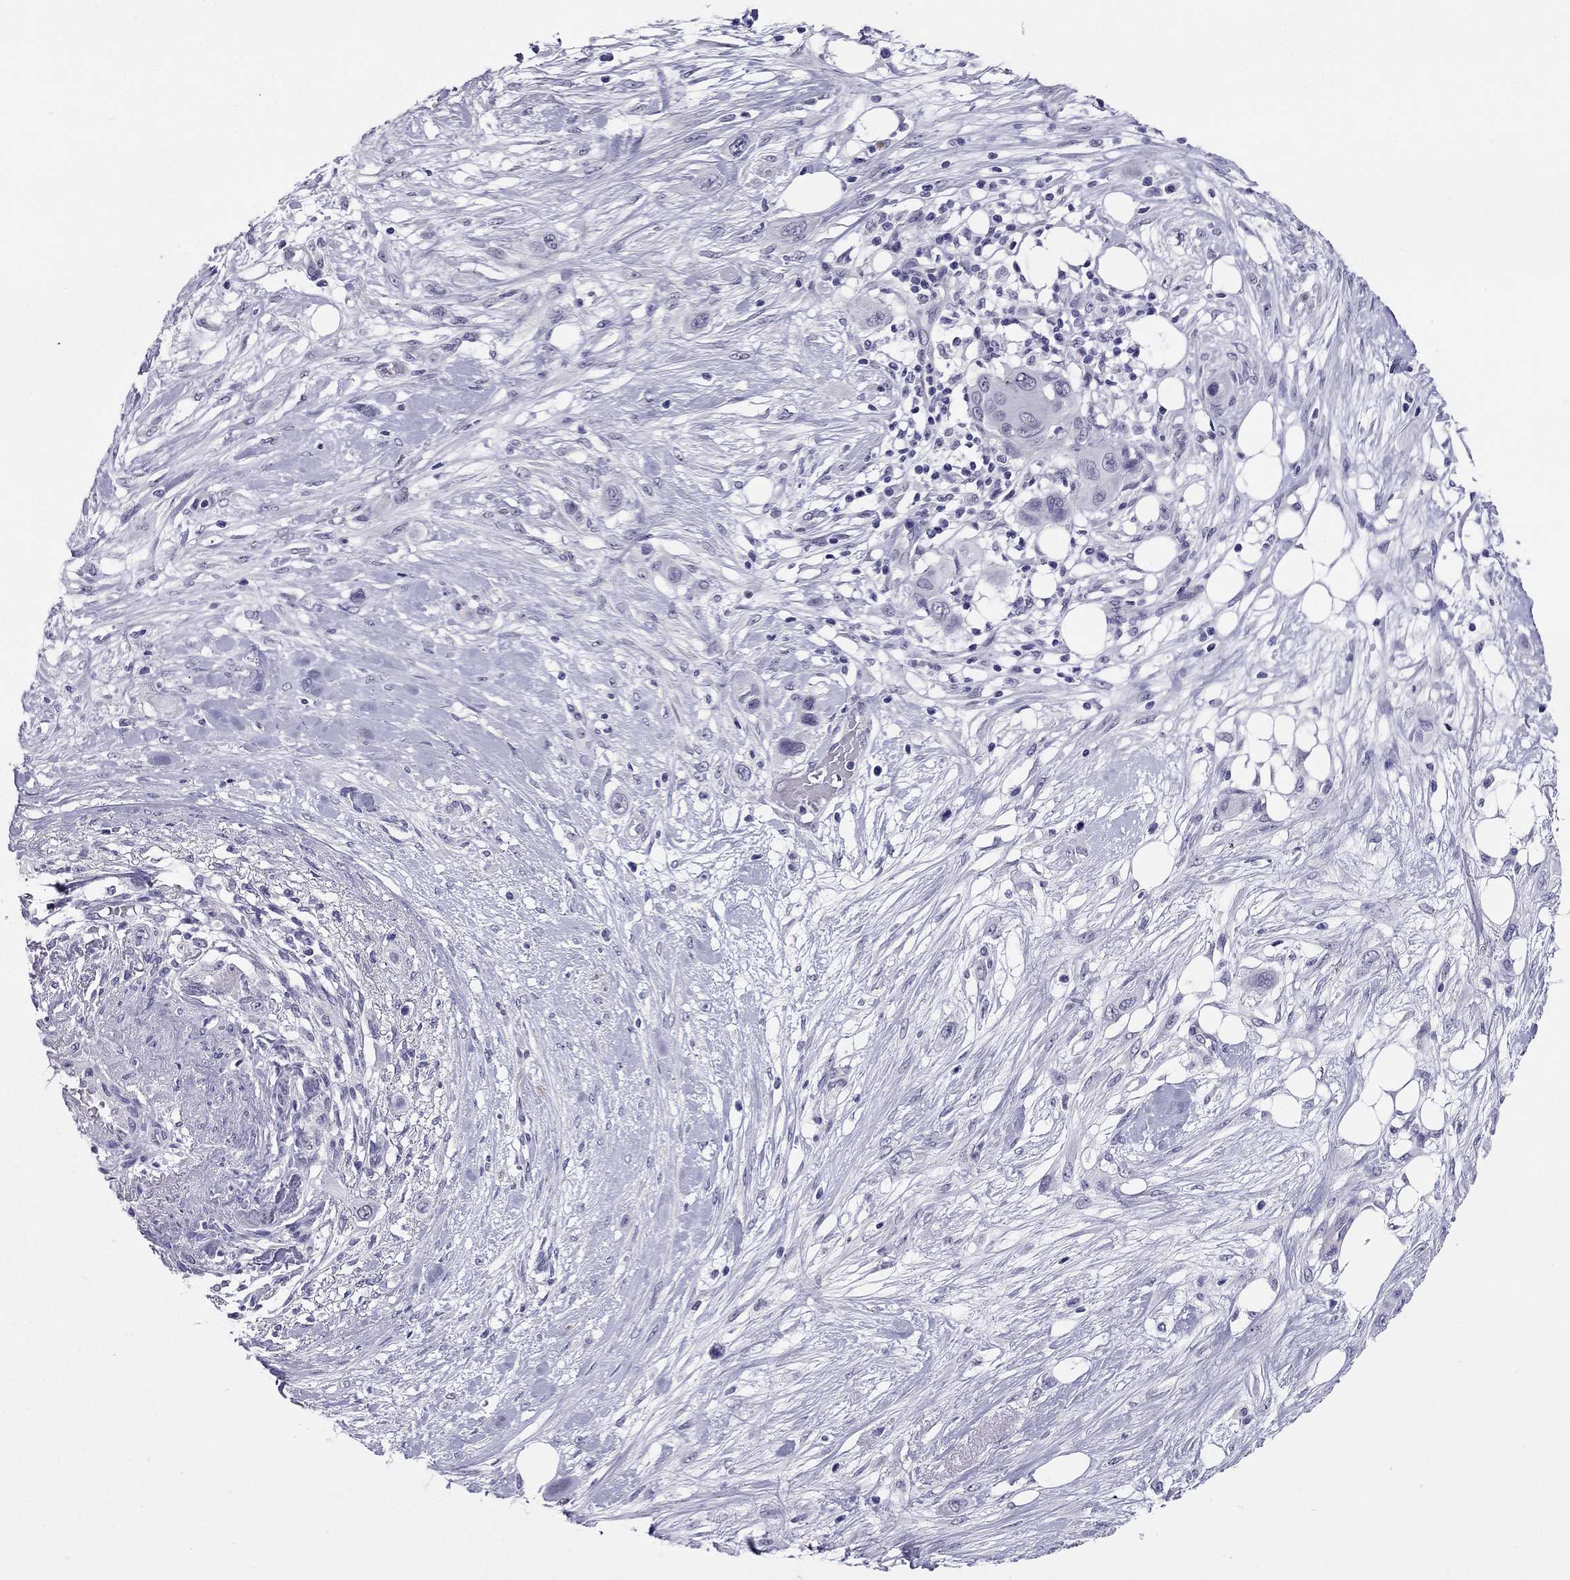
{"staining": {"intensity": "negative", "quantity": "none", "location": "none"}, "tissue": "skin cancer", "cell_type": "Tumor cells", "image_type": "cancer", "snomed": [{"axis": "morphology", "description": "Squamous cell carcinoma, NOS"}, {"axis": "topography", "description": "Skin"}], "caption": "A histopathology image of squamous cell carcinoma (skin) stained for a protein reveals no brown staining in tumor cells. Nuclei are stained in blue.", "gene": "CROCC2", "patient": {"sex": "male", "age": 79}}